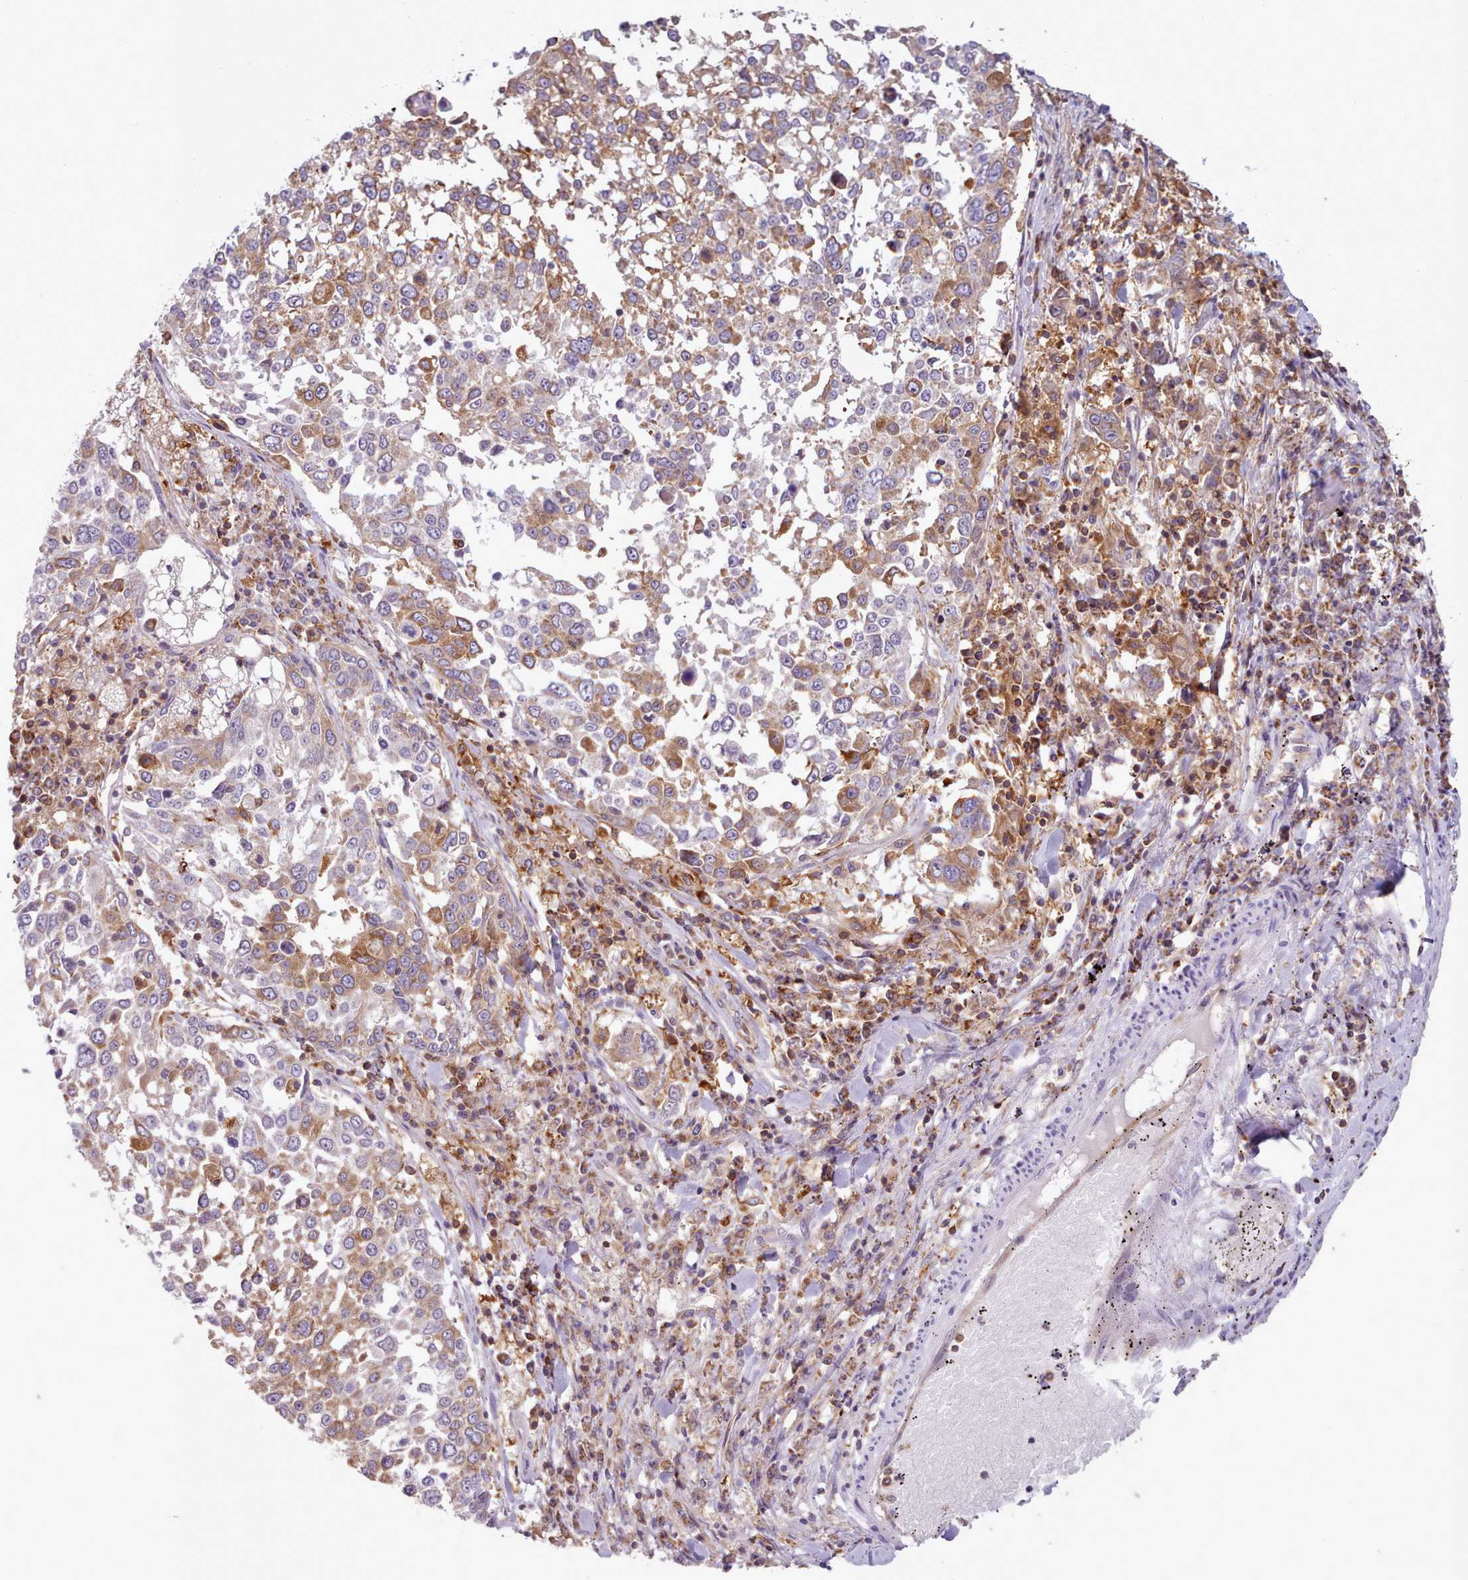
{"staining": {"intensity": "moderate", "quantity": "25%-75%", "location": "cytoplasmic/membranous"}, "tissue": "lung cancer", "cell_type": "Tumor cells", "image_type": "cancer", "snomed": [{"axis": "morphology", "description": "Squamous cell carcinoma, NOS"}, {"axis": "topography", "description": "Lung"}], "caption": "High-power microscopy captured an immunohistochemistry photomicrograph of lung cancer (squamous cell carcinoma), revealing moderate cytoplasmic/membranous expression in about 25%-75% of tumor cells.", "gene": "CRYBG1", "patient": {"sex": "male", "age": 65}}